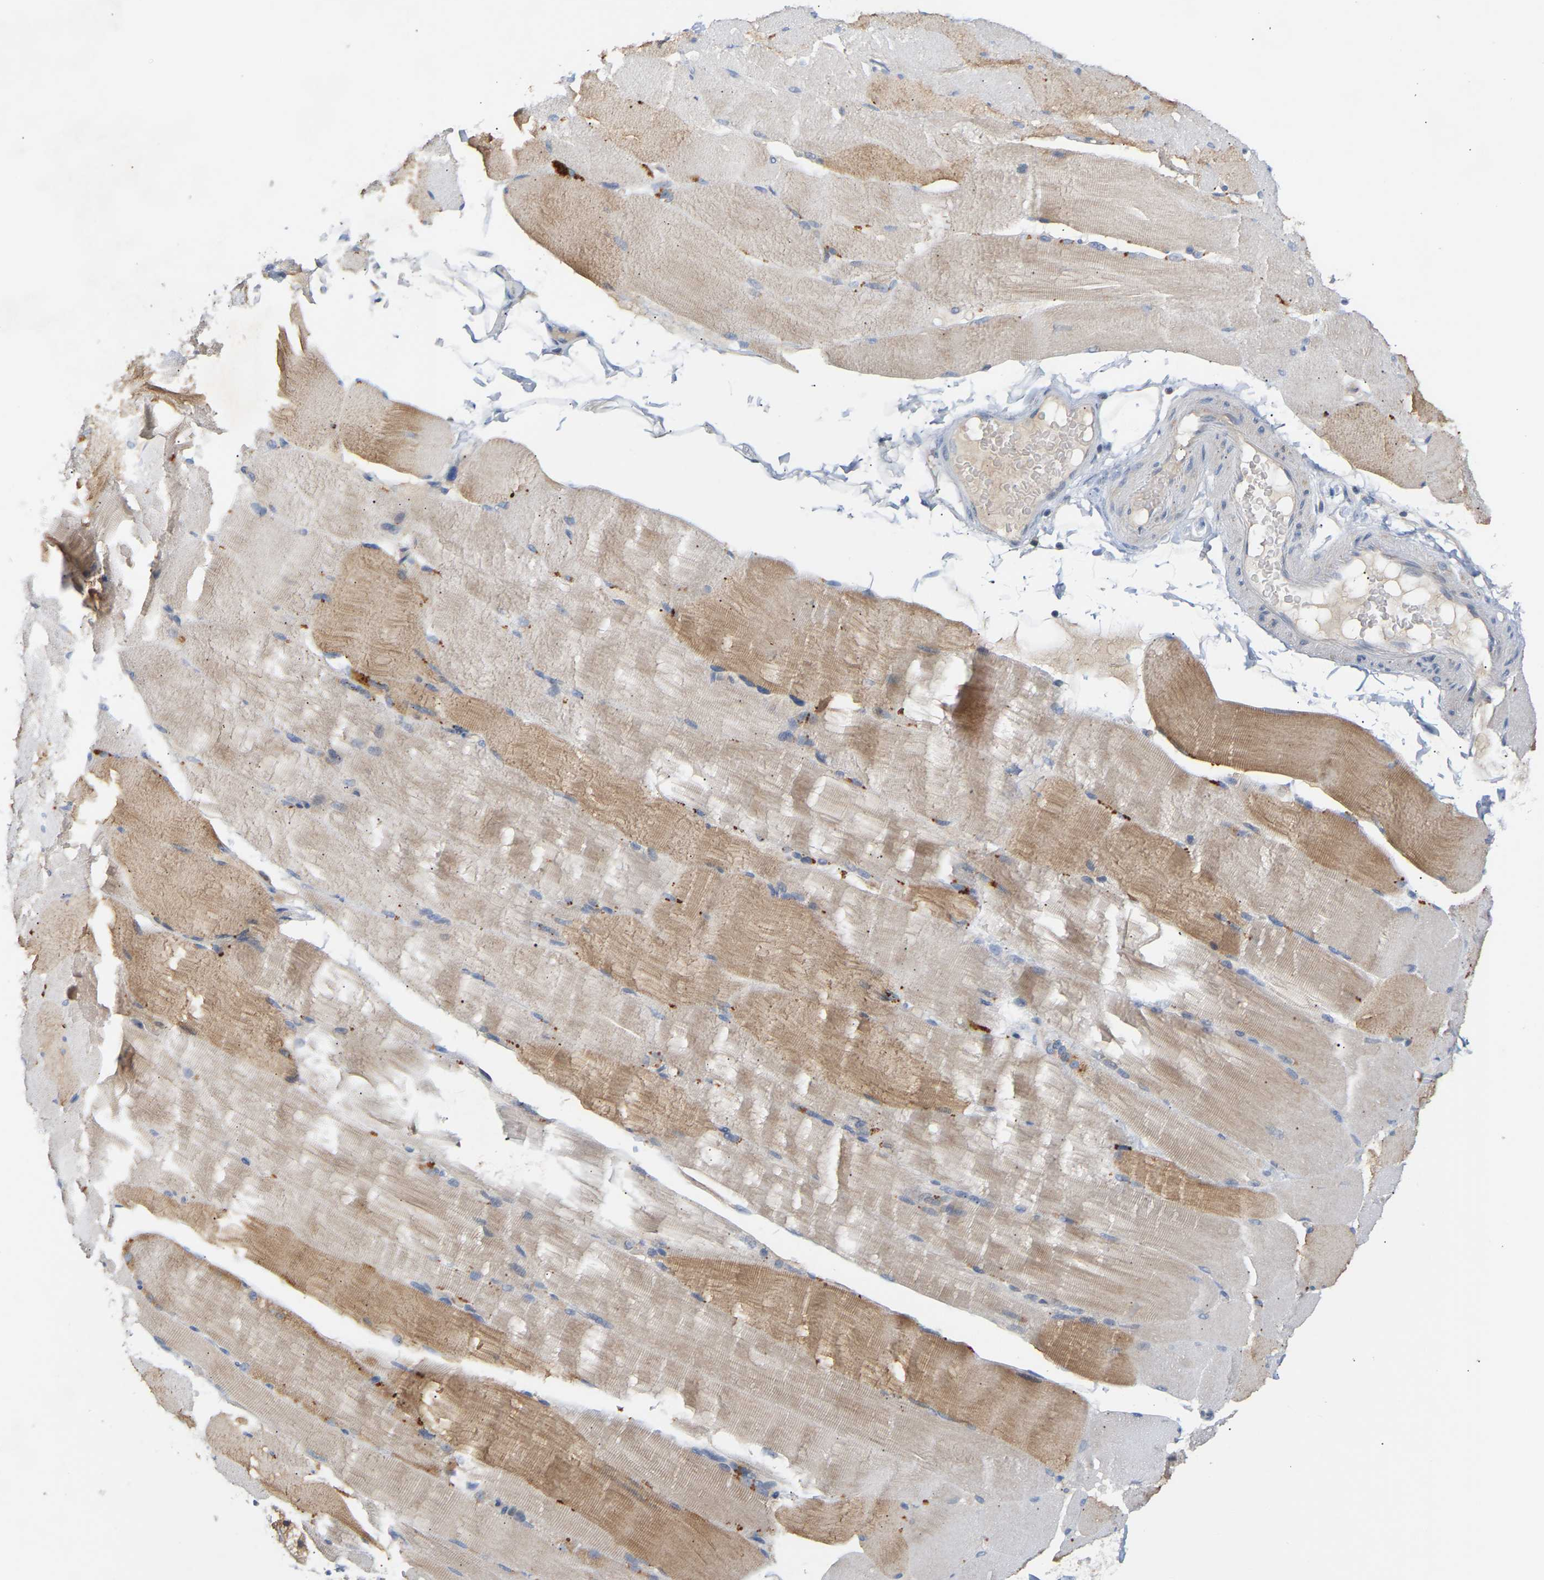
{"staining": {"intensity": "moderate", "quantity": "25%-75%", "location": "cytoplasmic/membranous"}, "tissue": "skeletal muscle", "cell_type": "Myocytes", "image_type": "normal", "snomed": [{"axis": "morphology", "description": "Normal tissue, NOS"}, {"axis": "topography", "description": "Skin"}, {"axis": "topography", "description": "Skeletal muscle"}], "caption": "Immunohistochemical staining of unremarkable human skeletal muscle demonstrates medium levels of moderate cytoplasmic/membranous expression in approximately 25%-75% of myocytes.", "gene": "TPMT", "patient": {"sex": "male", "age": 83}}